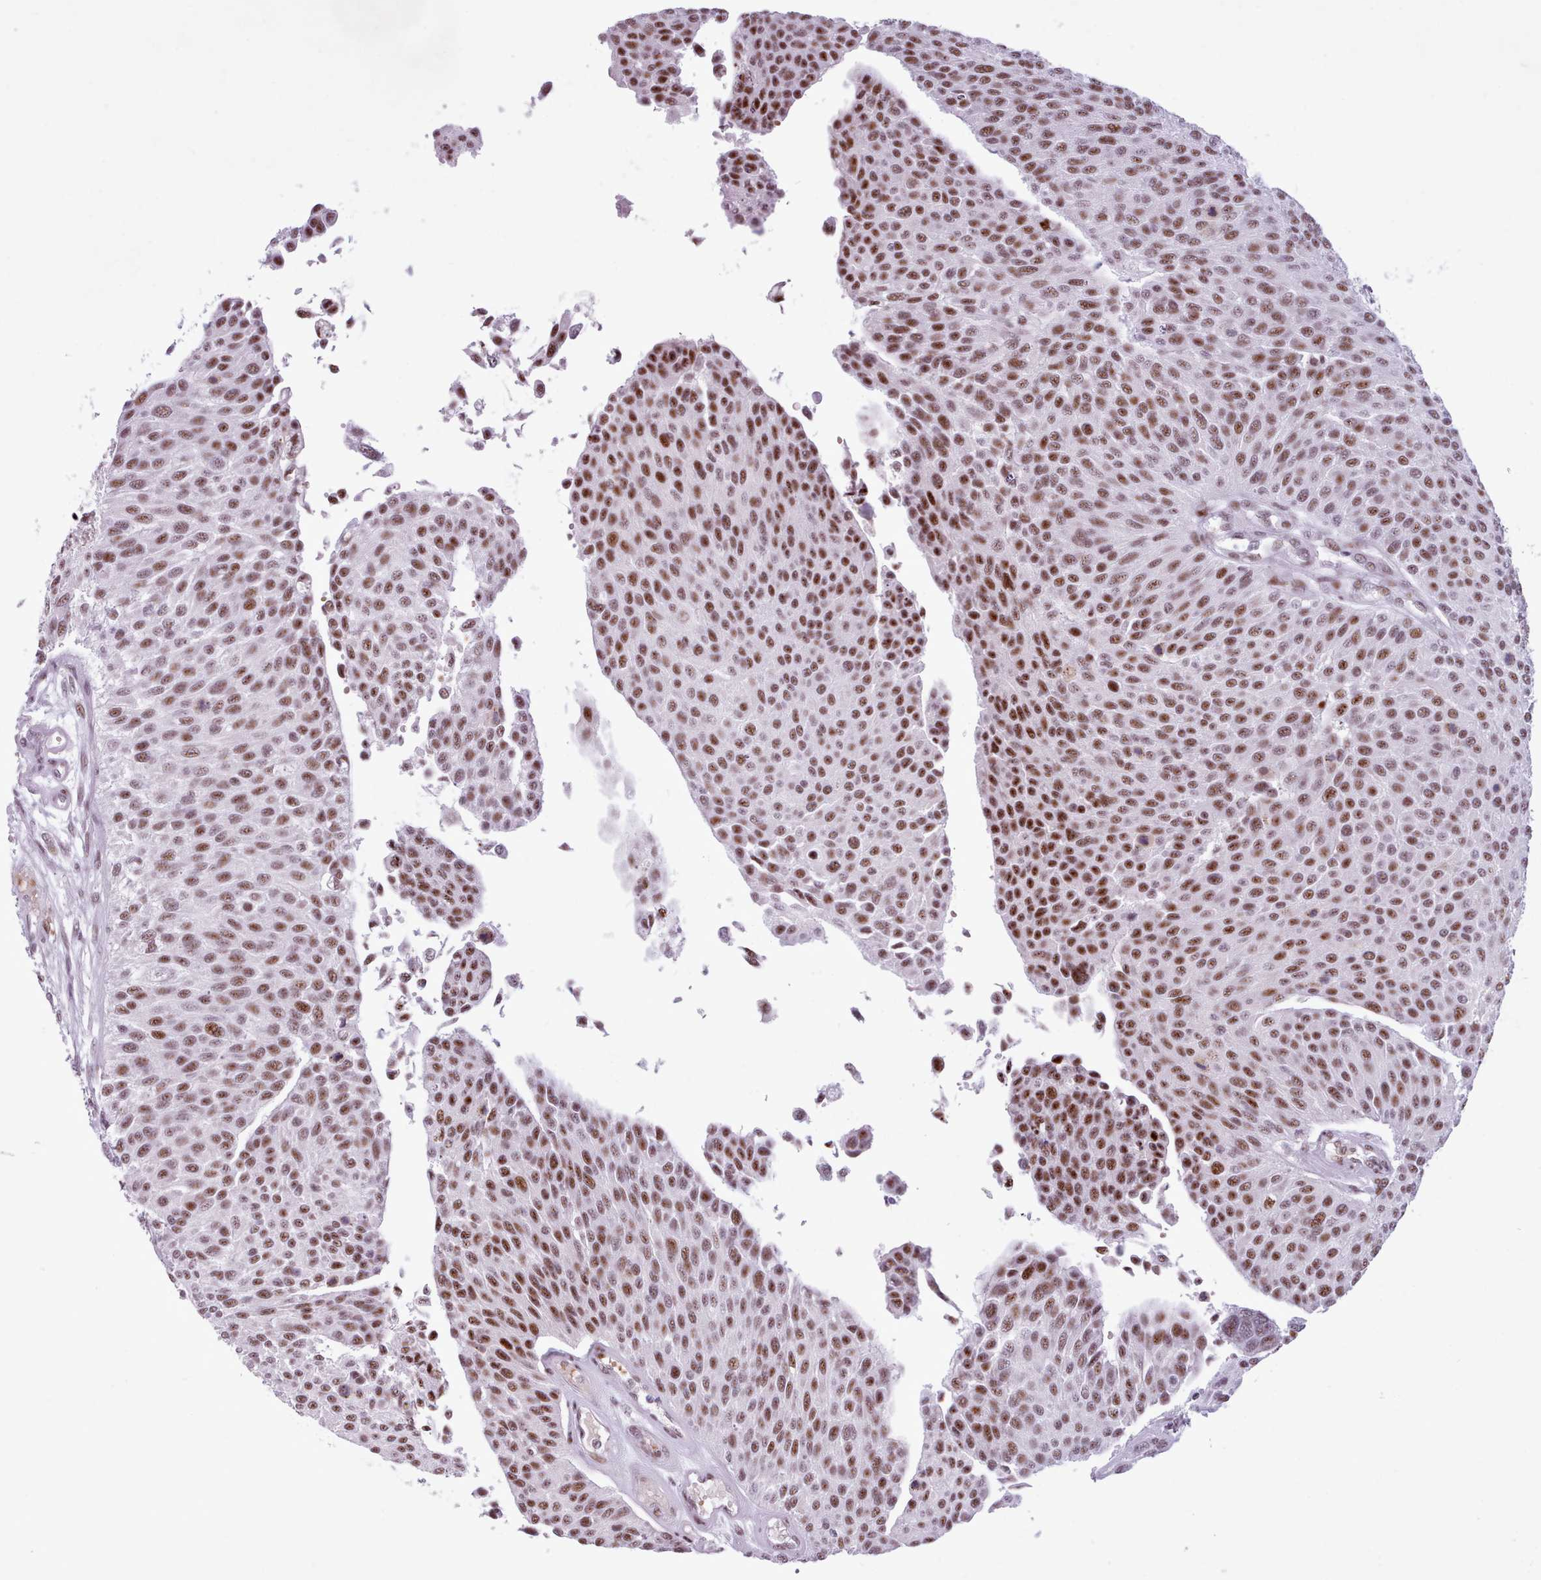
{"staining": {"intensity": "moderate", "quantity": ">75%", "location": "nuclear"}, "tissue": "urothelial cancer", "cell_type": "Tumor cells", "image_type": "cancer", "snomed": [{"axis": "morphology", "description": "Urothelial carcinoma, NOS"}, {"axis": "topography", "description": "Urinary bladder"}], "caption": "Urothelial cancer stained with a brown dye displays moderate nuclear positive staining in approximately >75% of tumor cells.", "gene": "SRSF4", "patient": {"sex": "male", "age": 55}}